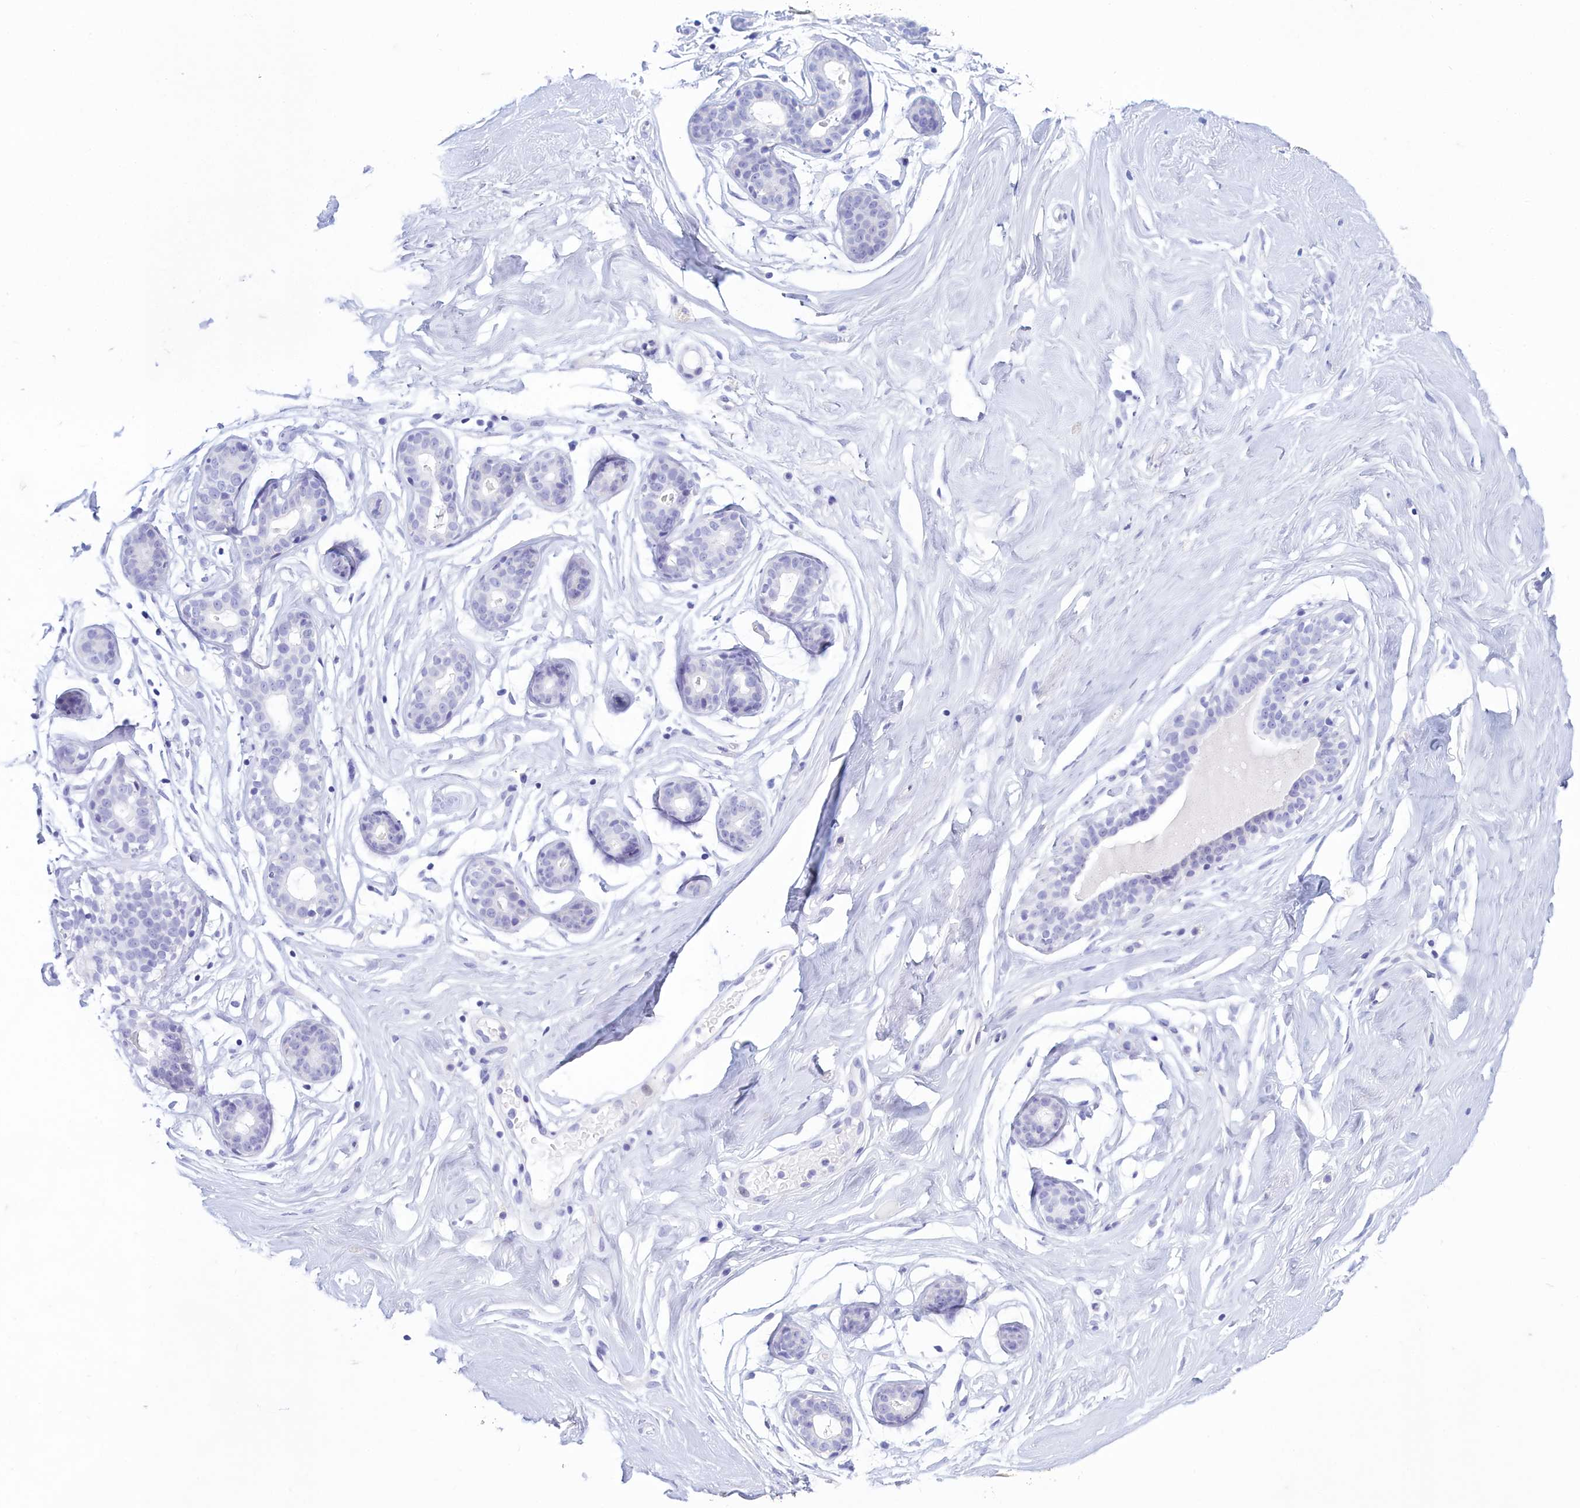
{"staining": {"intensity": "negative", "quantity": "none", "location": "none"}, "tissue": "breast", "cell_type": "Adipocytes", "image_type": "normal", "snomed": [{"axis": "morphology", "description": "Normal tissue, NOS"}, {"axis": "morphology", "description": "Adenoma, NOS"}, {"axis": "topography", "description": "Breast"}], "caption": "IHC image of benign breast stained for a protein (brown), which displays no positivity in adipocytes.", "gene": "TMEM97", "patient": {"sex": "female", "age": 23}}